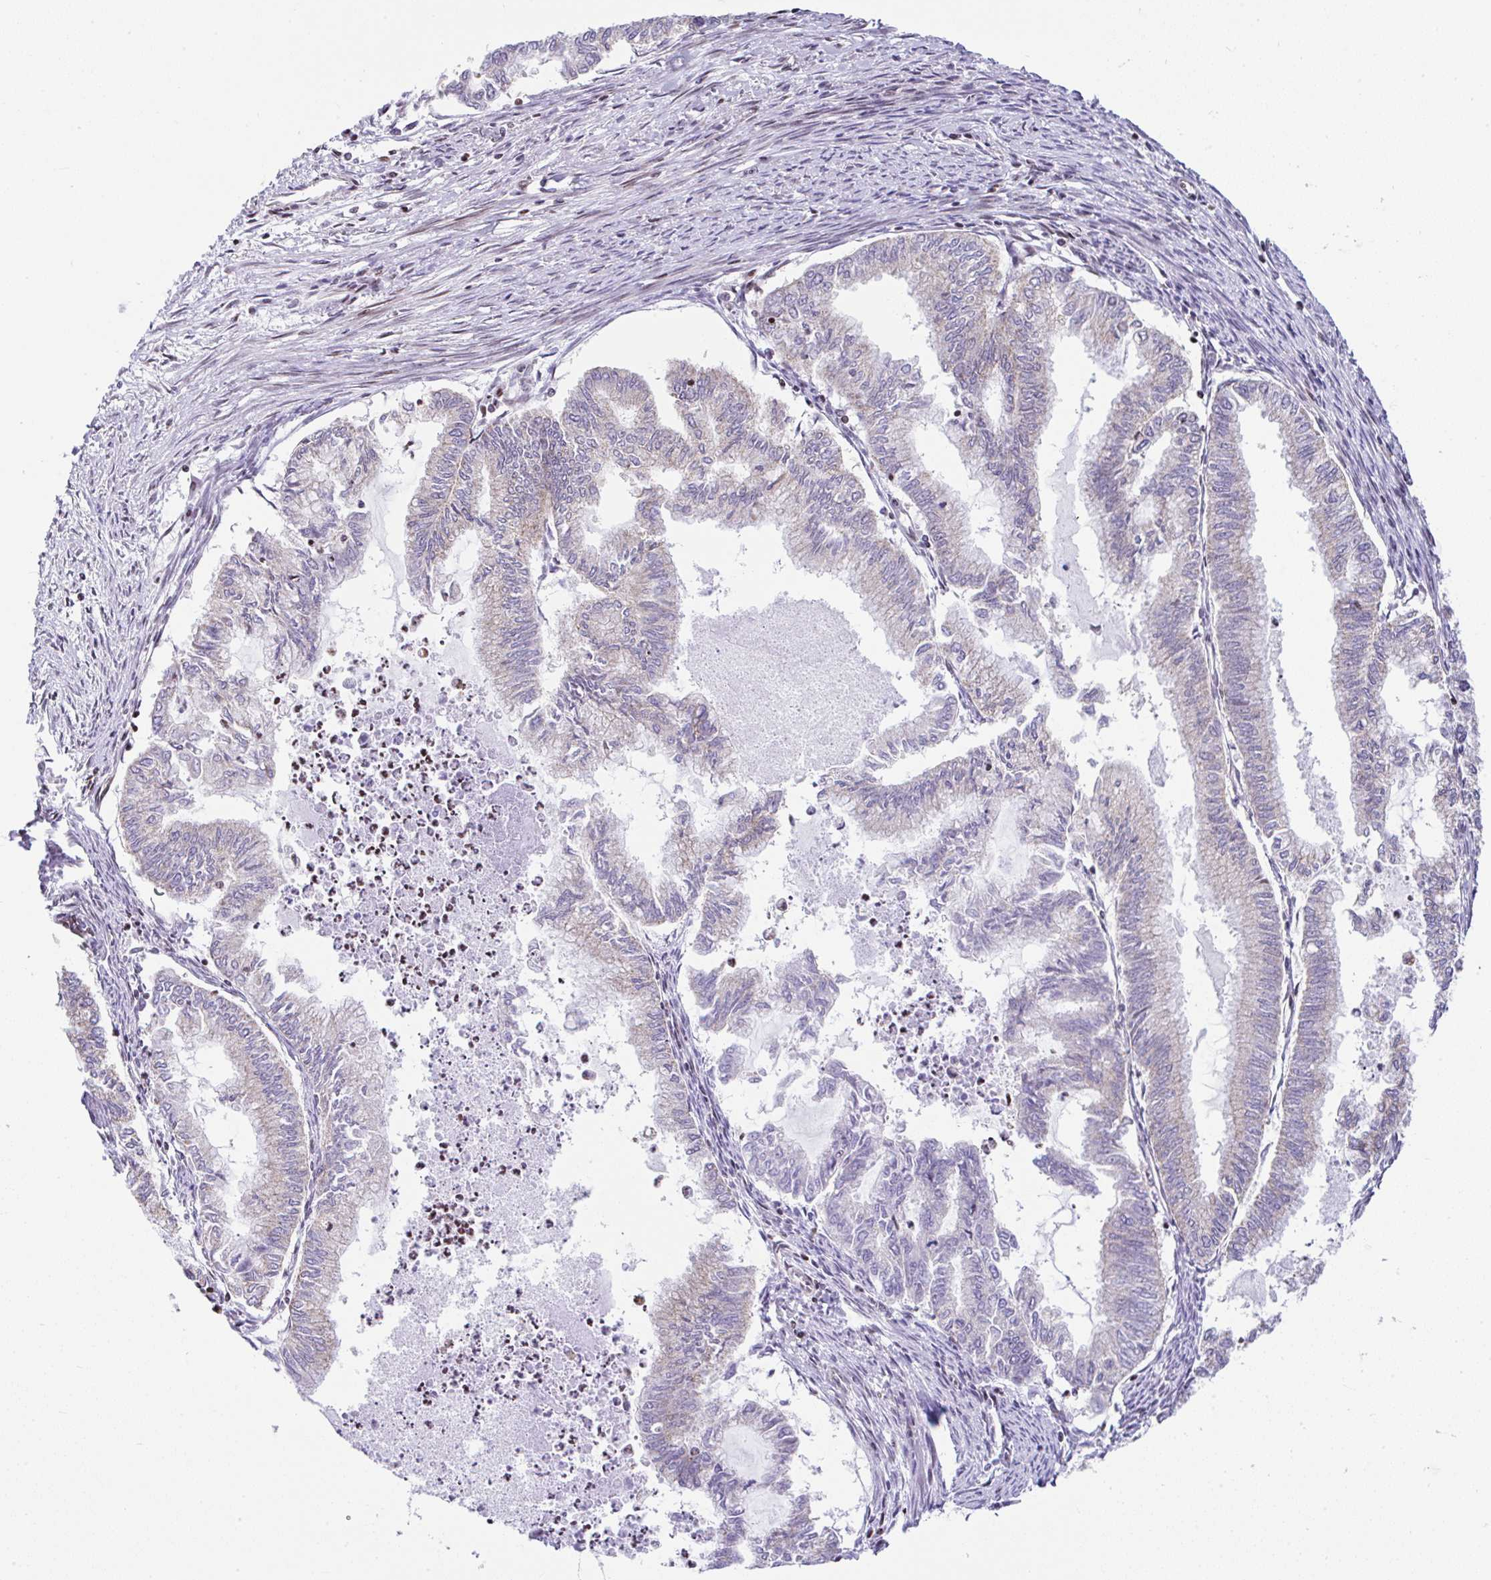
{"staining": {"intensity": "negative", "quantity": "none", "location": "none"}, "tissue": "endometrial cancer", "cell_type": "Tumor cells", "image_type": "cancer", "snomed": [{"axis": "morphology", "description": "Adenocarcinoma, NOS"}, {"axis": "topography", "description": "Endometrium"}], "caption": "Adenocarcinoma (endometrial) was stained to show a protein in brown. There is no significant expression in tumor cells.", "gene": "FIGNL1", "patient": {"sex": "female", "age": 79}}